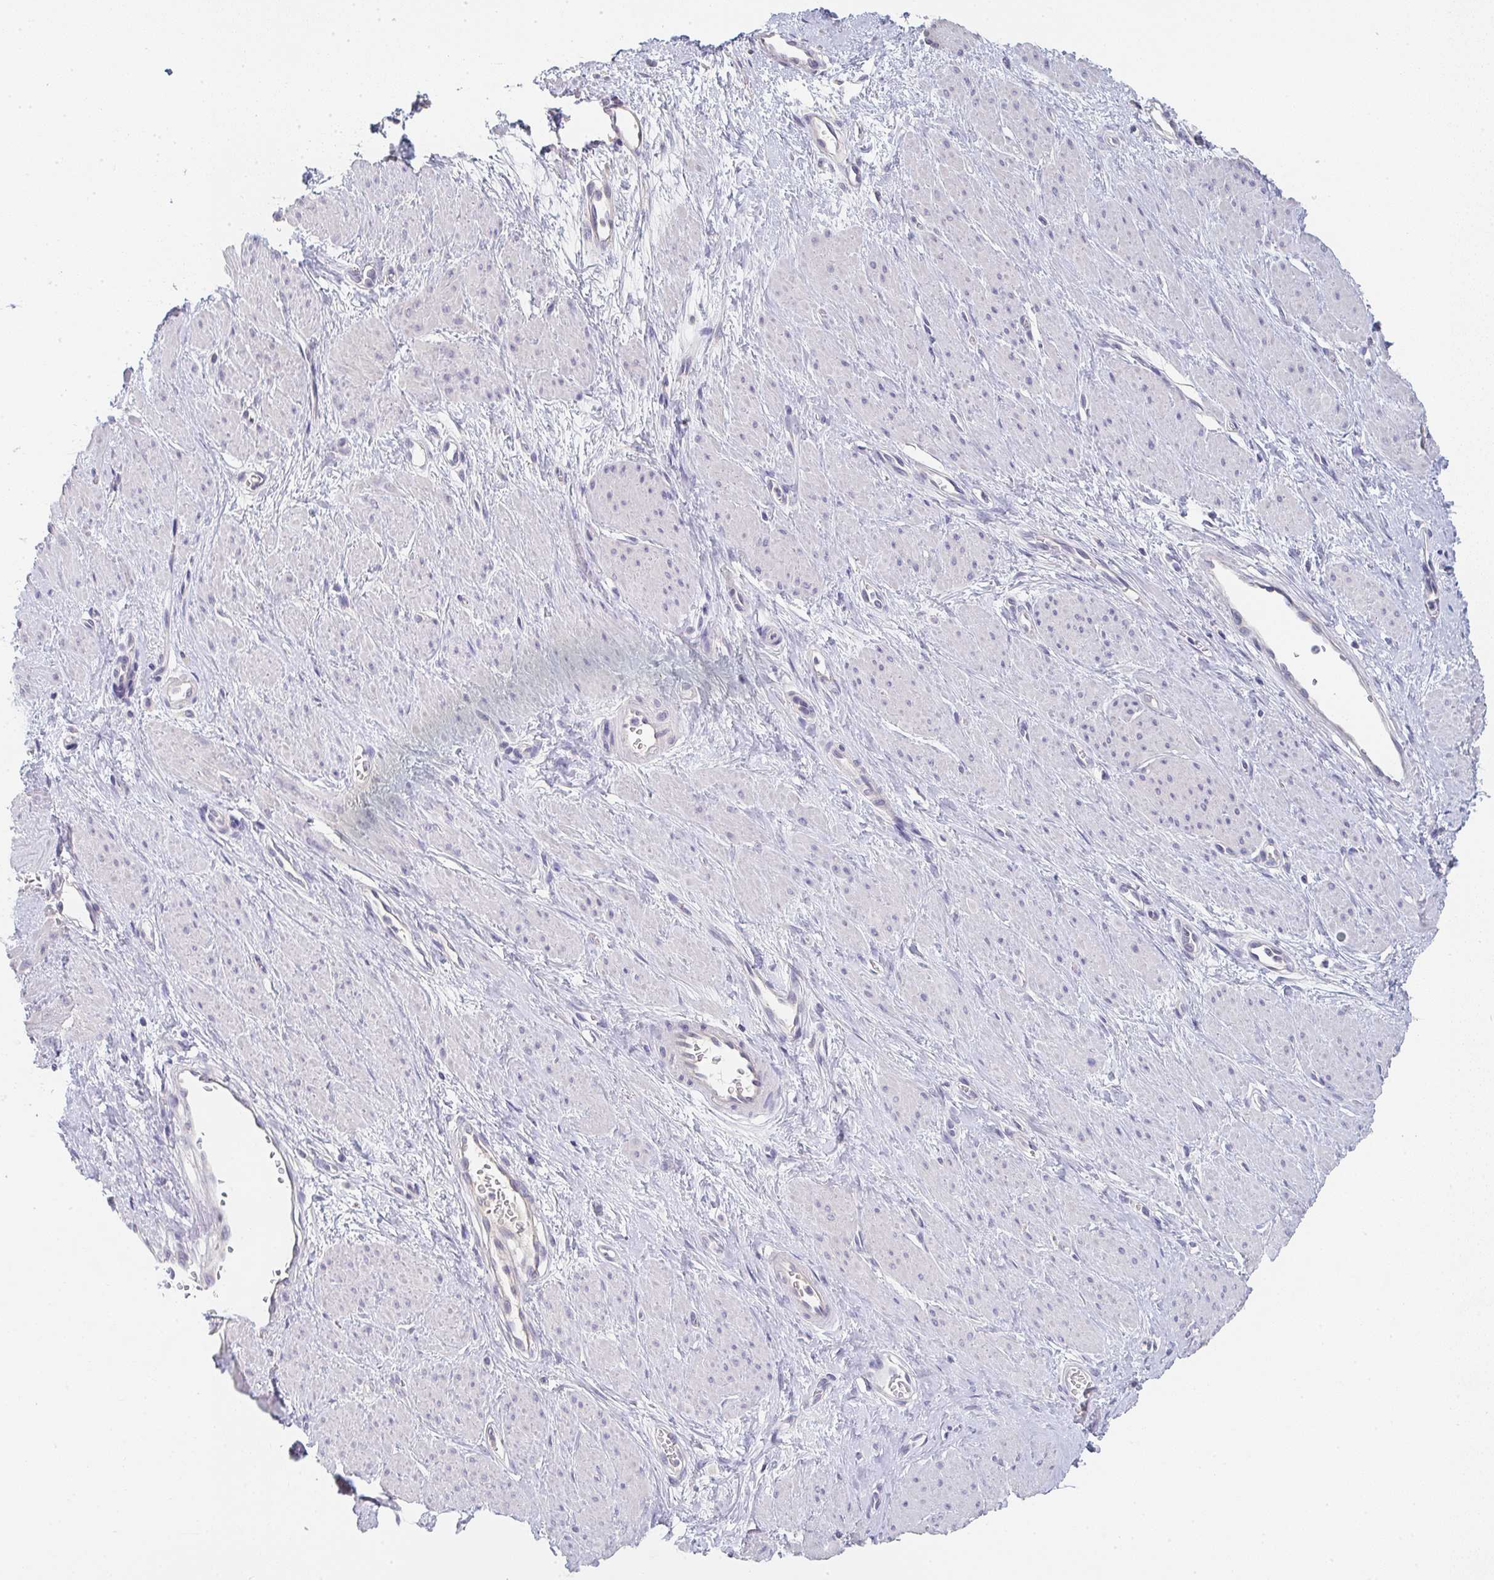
{"staining": {"intensity": "negative", "quantity": "none", "location": "none"}, "tissue": "smooth muscle", "cell_type": "Smooth muscle cells", "image_type": "normal", "snomed": [{"axis": "morphology", "description": "Normal tissue, NOS"}, {"axis": "topography", "description": "Smooth muscle"}, {"axis": "topography", "description": "Uterus"}], "caption": "Micrograph shows no significant protein expression in smooth muscle cells of unremarkable smooth muscle.", "gene": "CHMP5", "patient": {"sex": "female", "age": 39}}